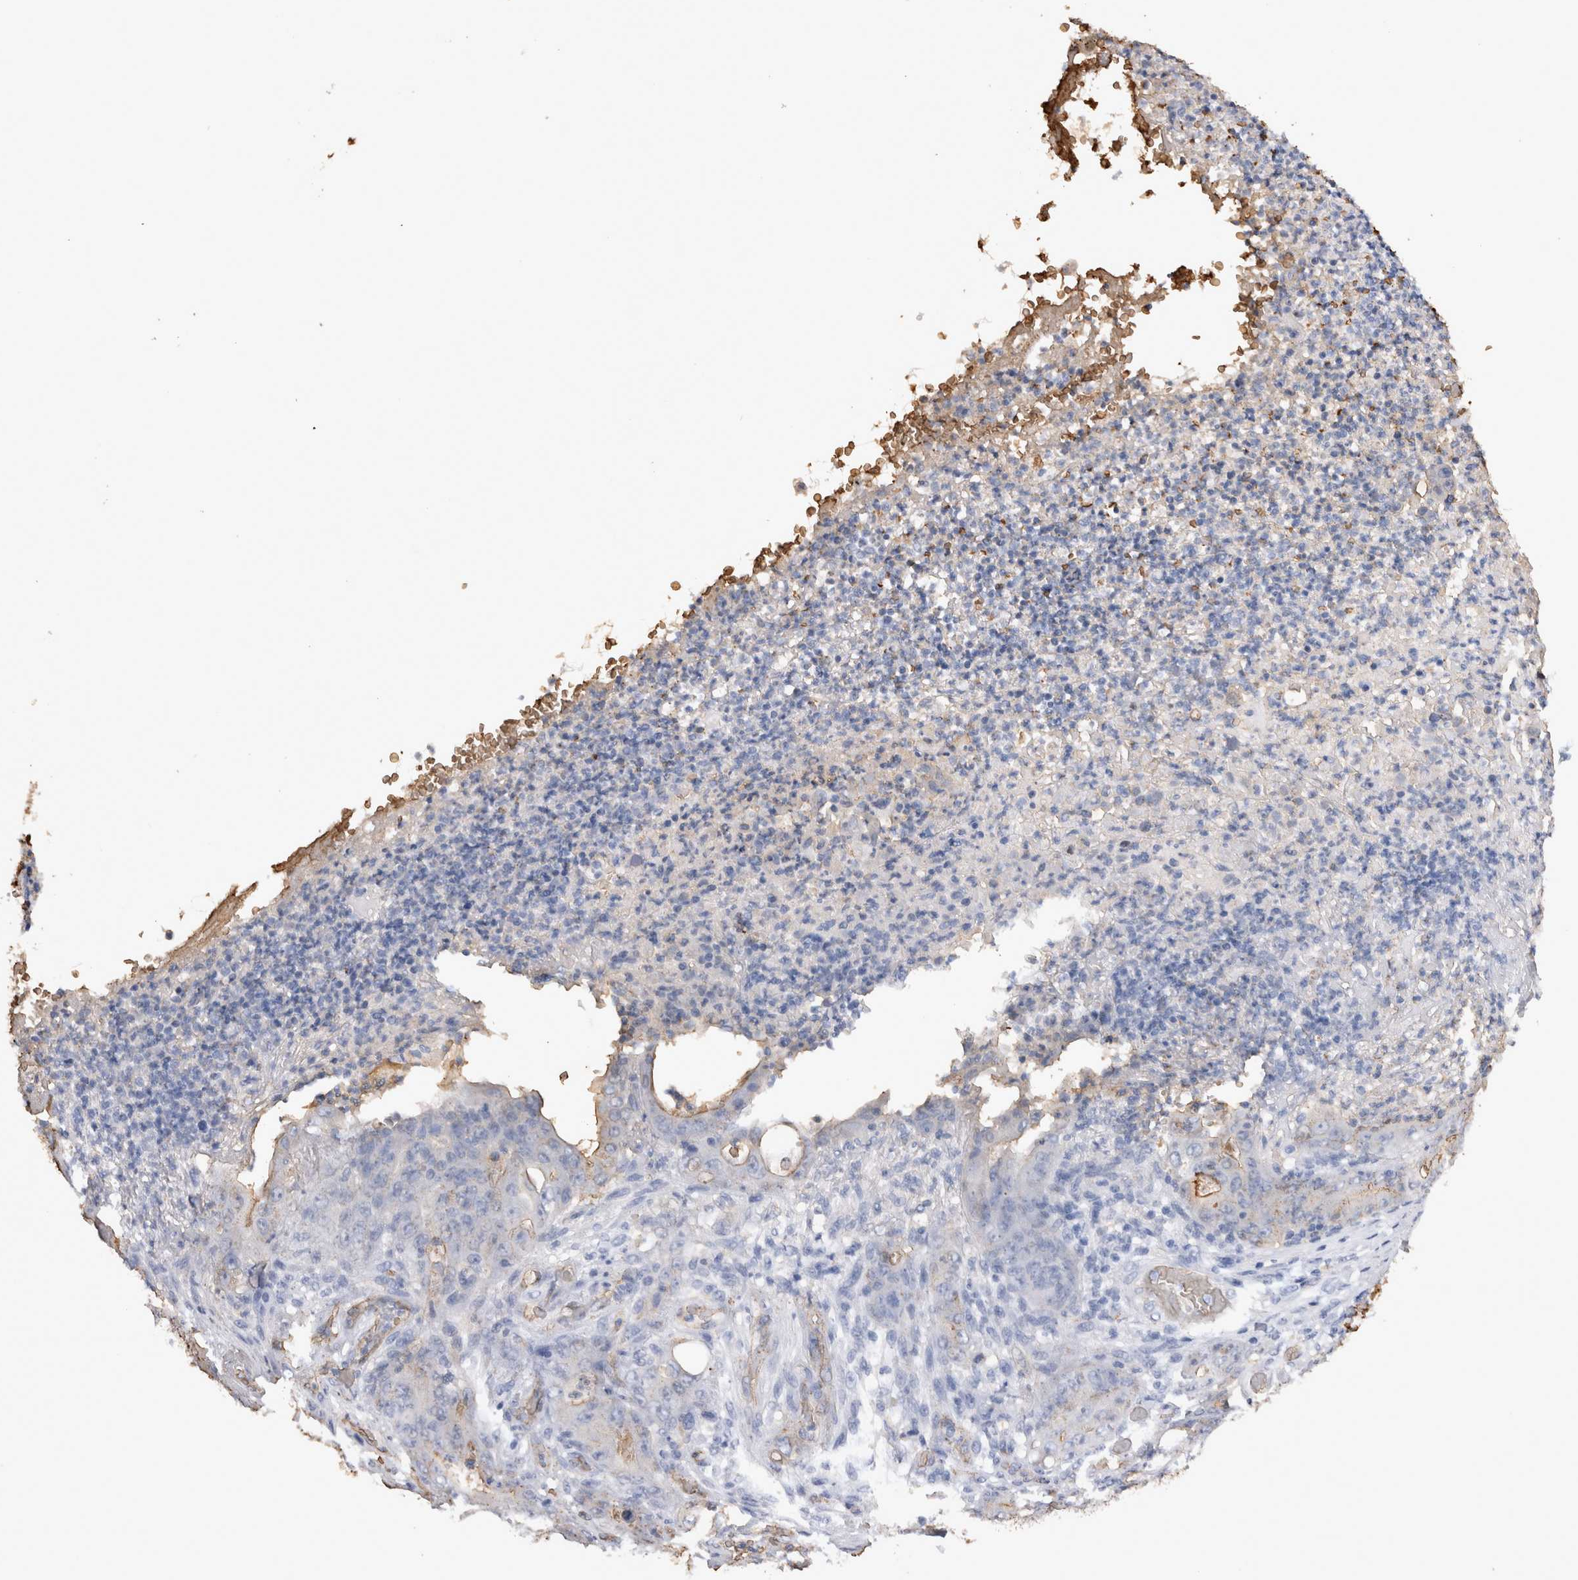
{"staining": {"intensity": "negative", "quantity": "none", "location": "none"}, "tissue": "stomach cancer", "cell_type": "Tumor cells", "image_type": "cancer", "snomed": [{"axis": "morphology", "description": "Adenocarcinoma, NOS"}, {"axis": "topography", "description": "Stomach"}], "caption": "Immunohistochemical staining of stomach cancer demonstrates no significant expression in tumor cells. (Immunohistochemistry (ihc), brightfield microscopy, high magnification).", "gene": "IL17RC", "patient": {"sex": "female", "age": 73}}